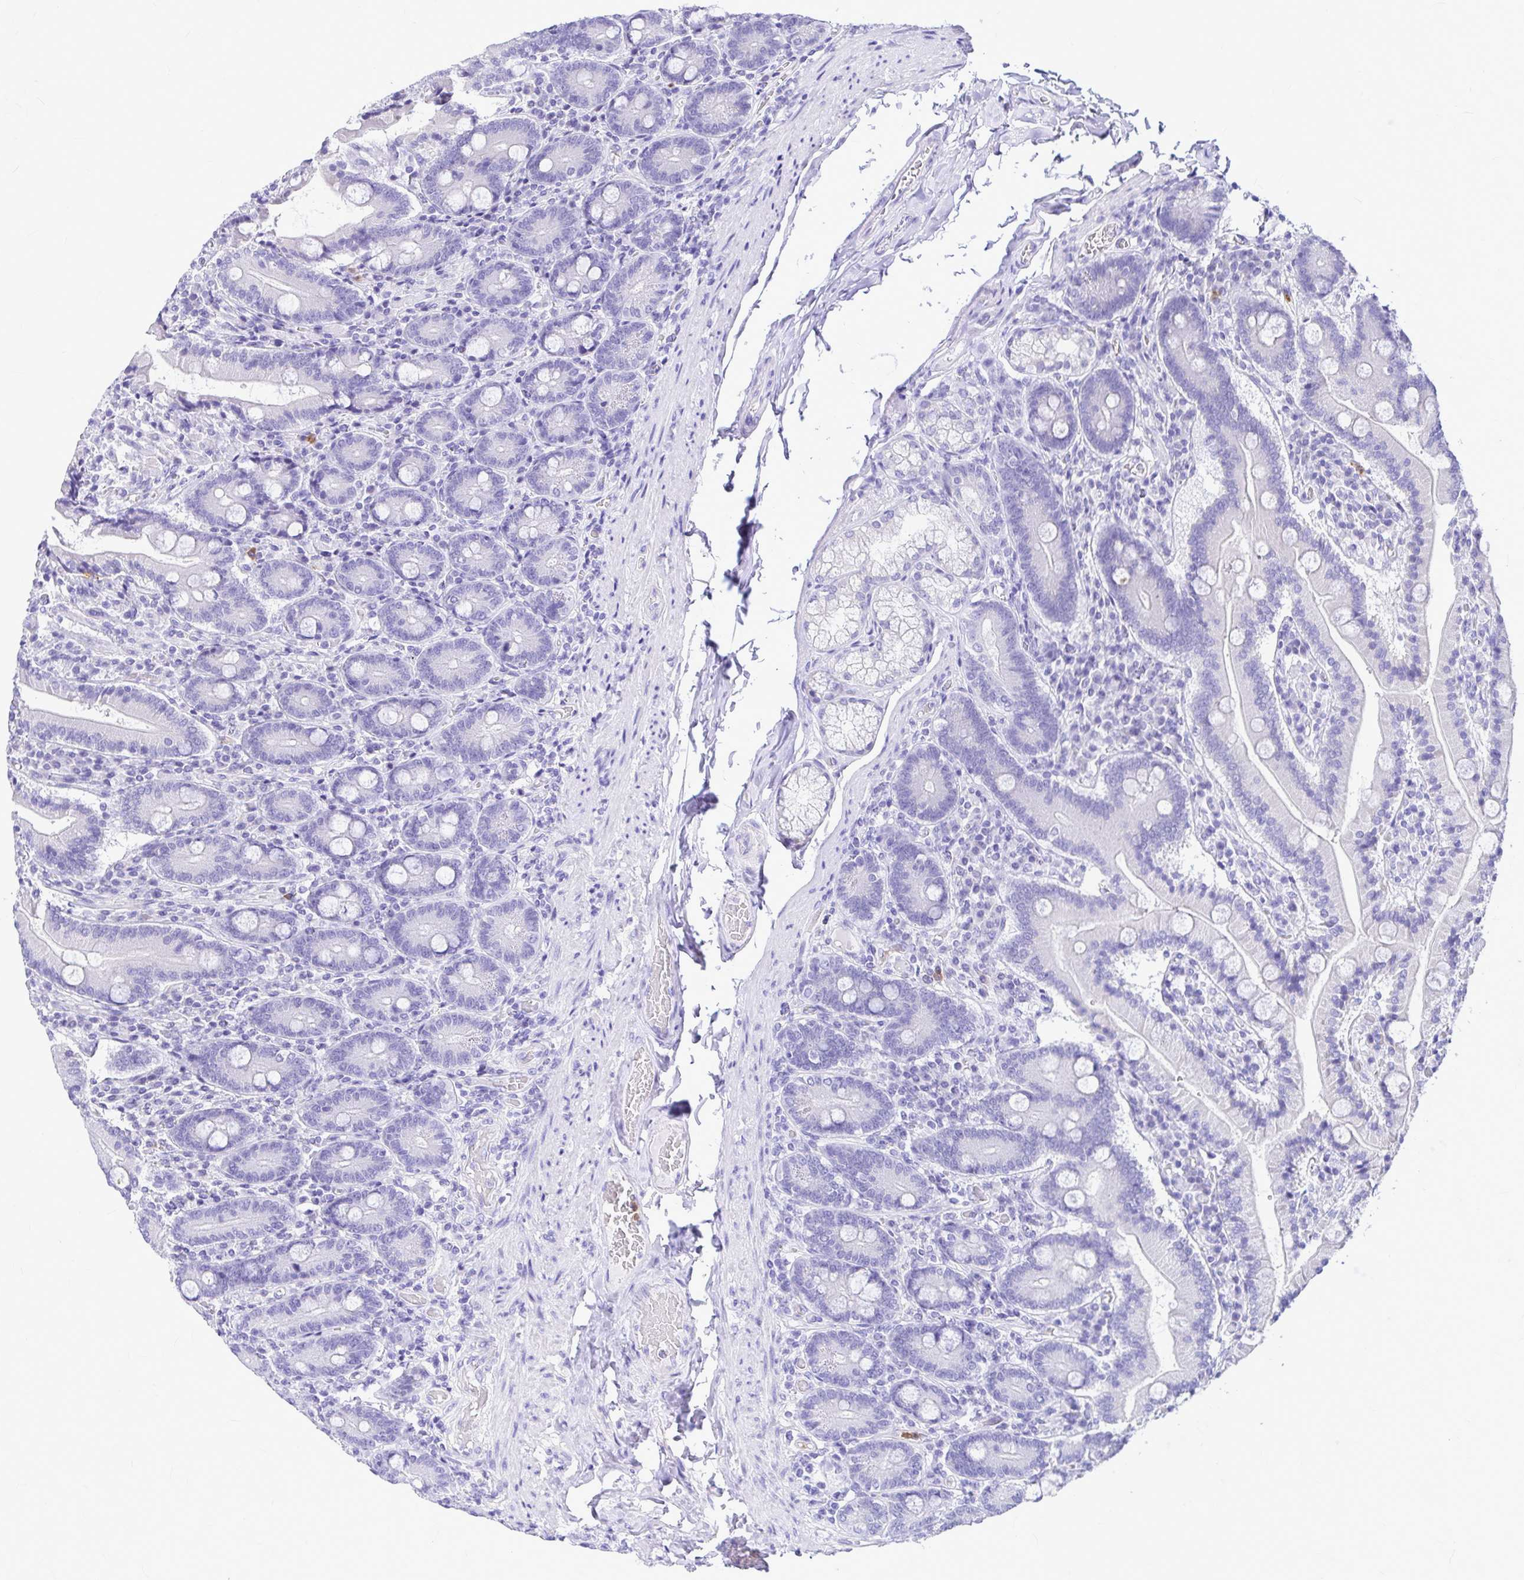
{"staining": {"intensity": "negative", "quantity": "none", "location": "none"}, "tissue": "duodenum", "cell_type": "Glandular cells", "image_type": "normal", "snomed": [{"axis": "morphology", "description": "Normal tissue, NOS"}, {"axis": "topography", "description": "Duodenum"}], "caption": "A micrograph of human duodenum is negative for staining in glandular cells.", "gene": "CLEC1B", "patient": {"sex": "female", "age": 62}}